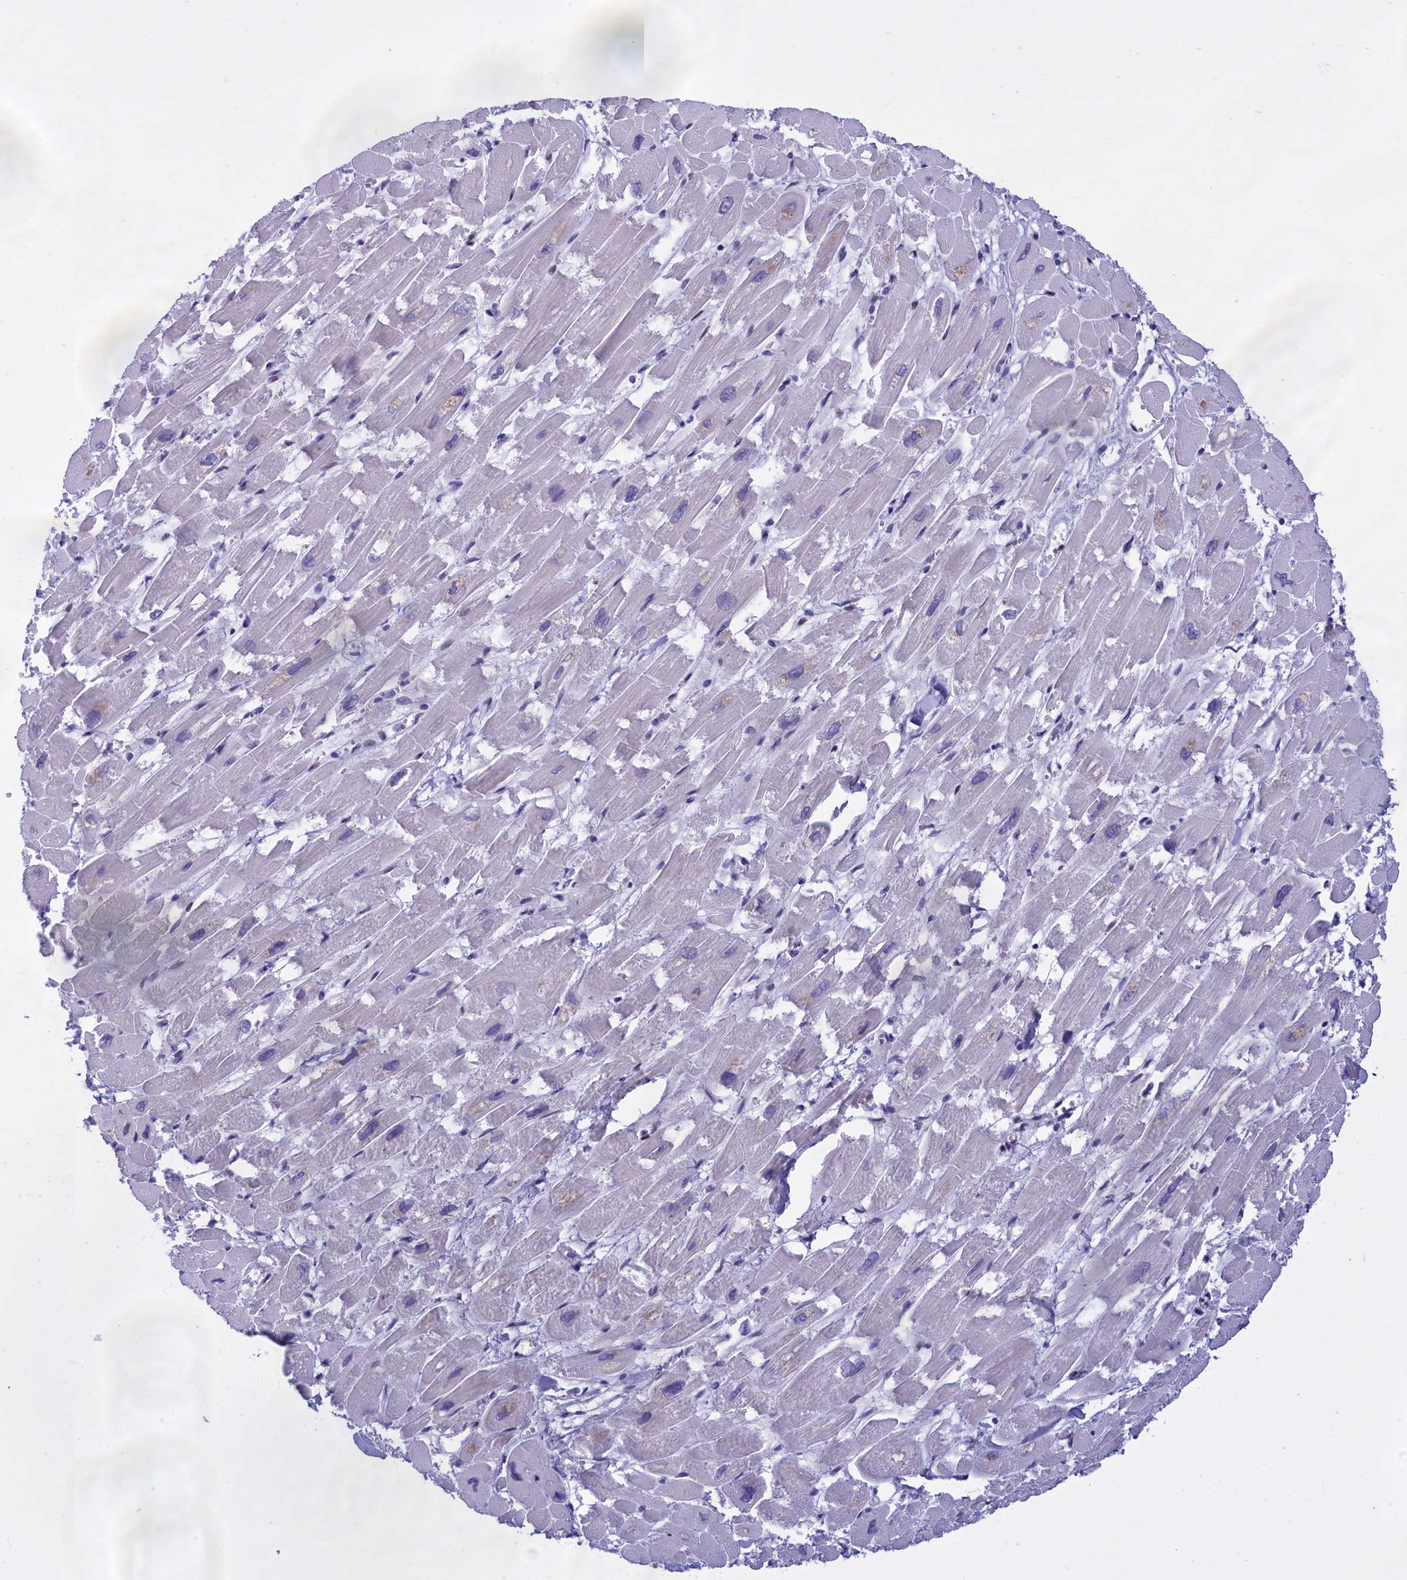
{"staining": {"intensity": "negative", "quantity": "none", "location": "none"}, "tissue": "heart muscle", "cell_type": "Cardiomyocytes", "image_type": "normal", "snomed": [{"axis": "morphology", "description": "Normal tissue, NOS"}, {"axis": "topography", "description": "Heart"}], "caption": "Cardiomyocytes show no significant protein expression in unremarkable heart muscle. Nuclei are stained in blue.", "gene": "SPIRE2", "patient": {"sex": "male", "age": 54}}